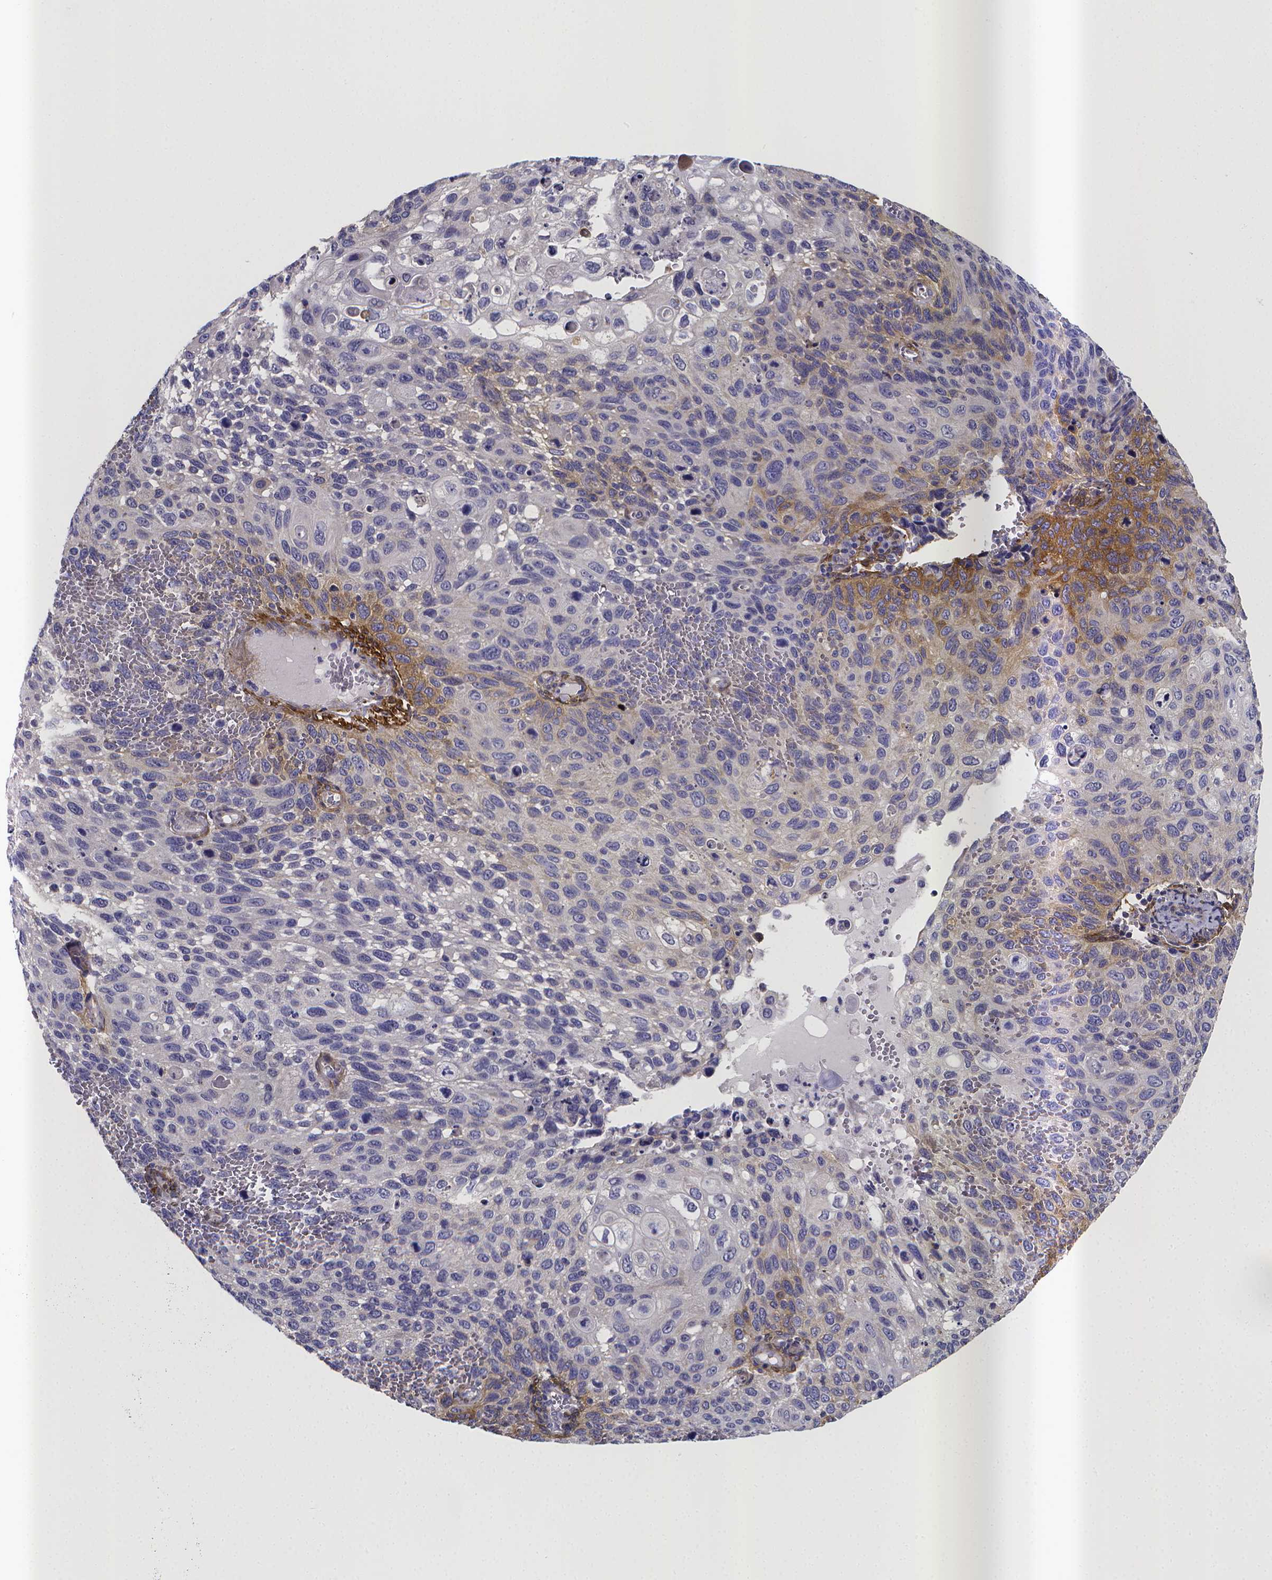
{"staining": {"intensity": "moderate", "quantity": "<25%", "location": "cytoplasmic/membranous"}, "tissue": "cervical cancer", "cell_type": "Tumor cells", "image_type": "cancer", "snomed": [{"axis": "morphology", "description": "Squamous cell carcinoma, NOS"}, {"axis": "topography", "description": "Cervix"}], "caption": "Immunohistochemical staining of cervical cancer (squamous cell carcinoma) reveals low levels of moderate cytoplasmic/membranous protein positivity in approximately <25% of tumor cells. (Brightfield microscopy of DAB IHC at high magnification).", "gene": "RERG", "patient": {"sex": "female", "age": 70}}